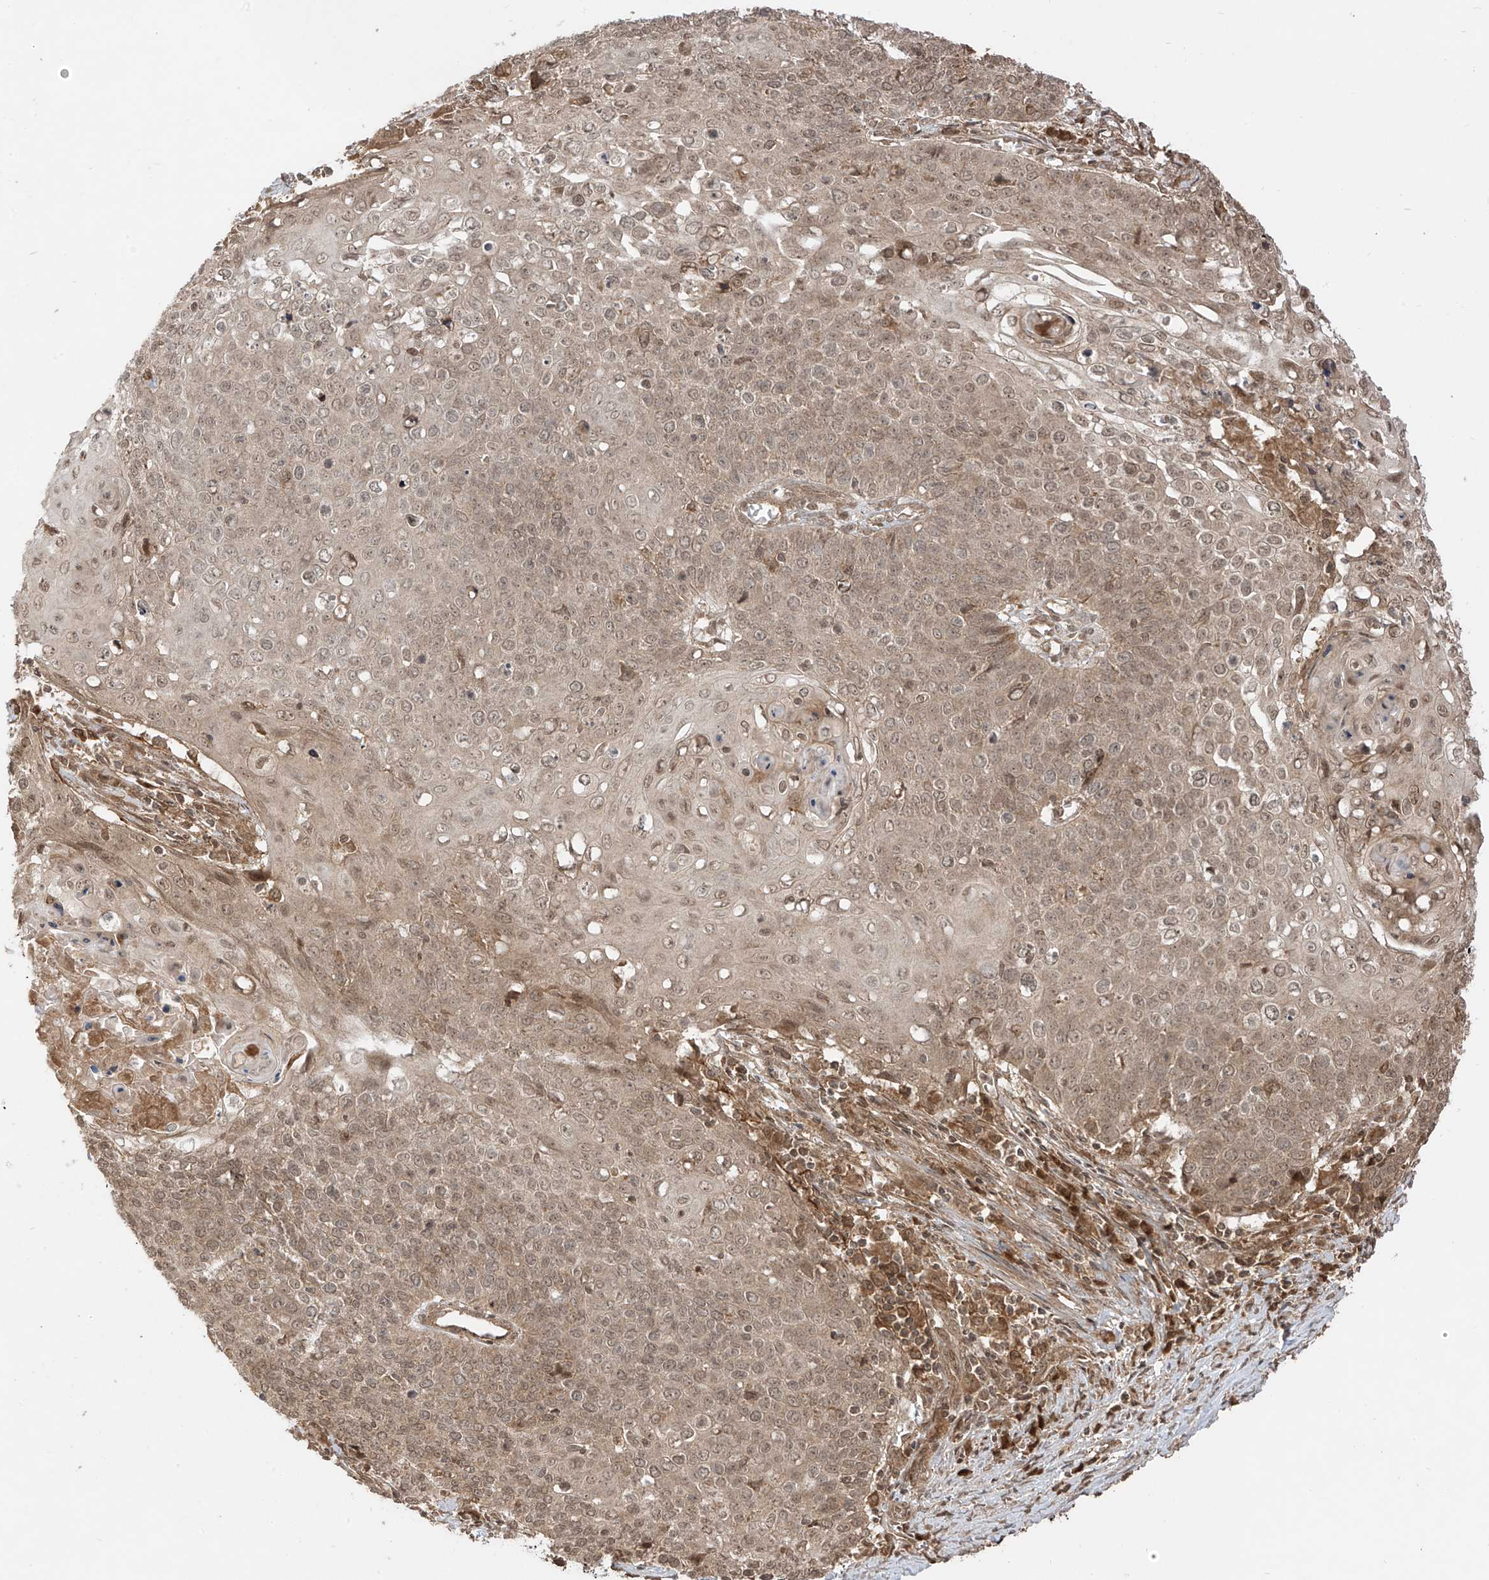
{"staining": {"intensity": "weak", "quantity": ">75%", "location": "cytoplasmic/membranous,nuclear"}, "tissue": "cervical cancer", "cell_type": "Tumor cells", "image_type": "cancer", "snomed": [{"axis": "morphology", "description": "Squamous cell carcinoma, NOS"}, {"axis": "topography", "description": "Cervix"}], "caption": "Tumor cells show weak cytoplasmic/membranous and nuclear expression in approximately >75% of cells in squamous cell carcinoma (cervical).", "gene": "LCOR", "patient": {"sex": "female", "age": 39}}